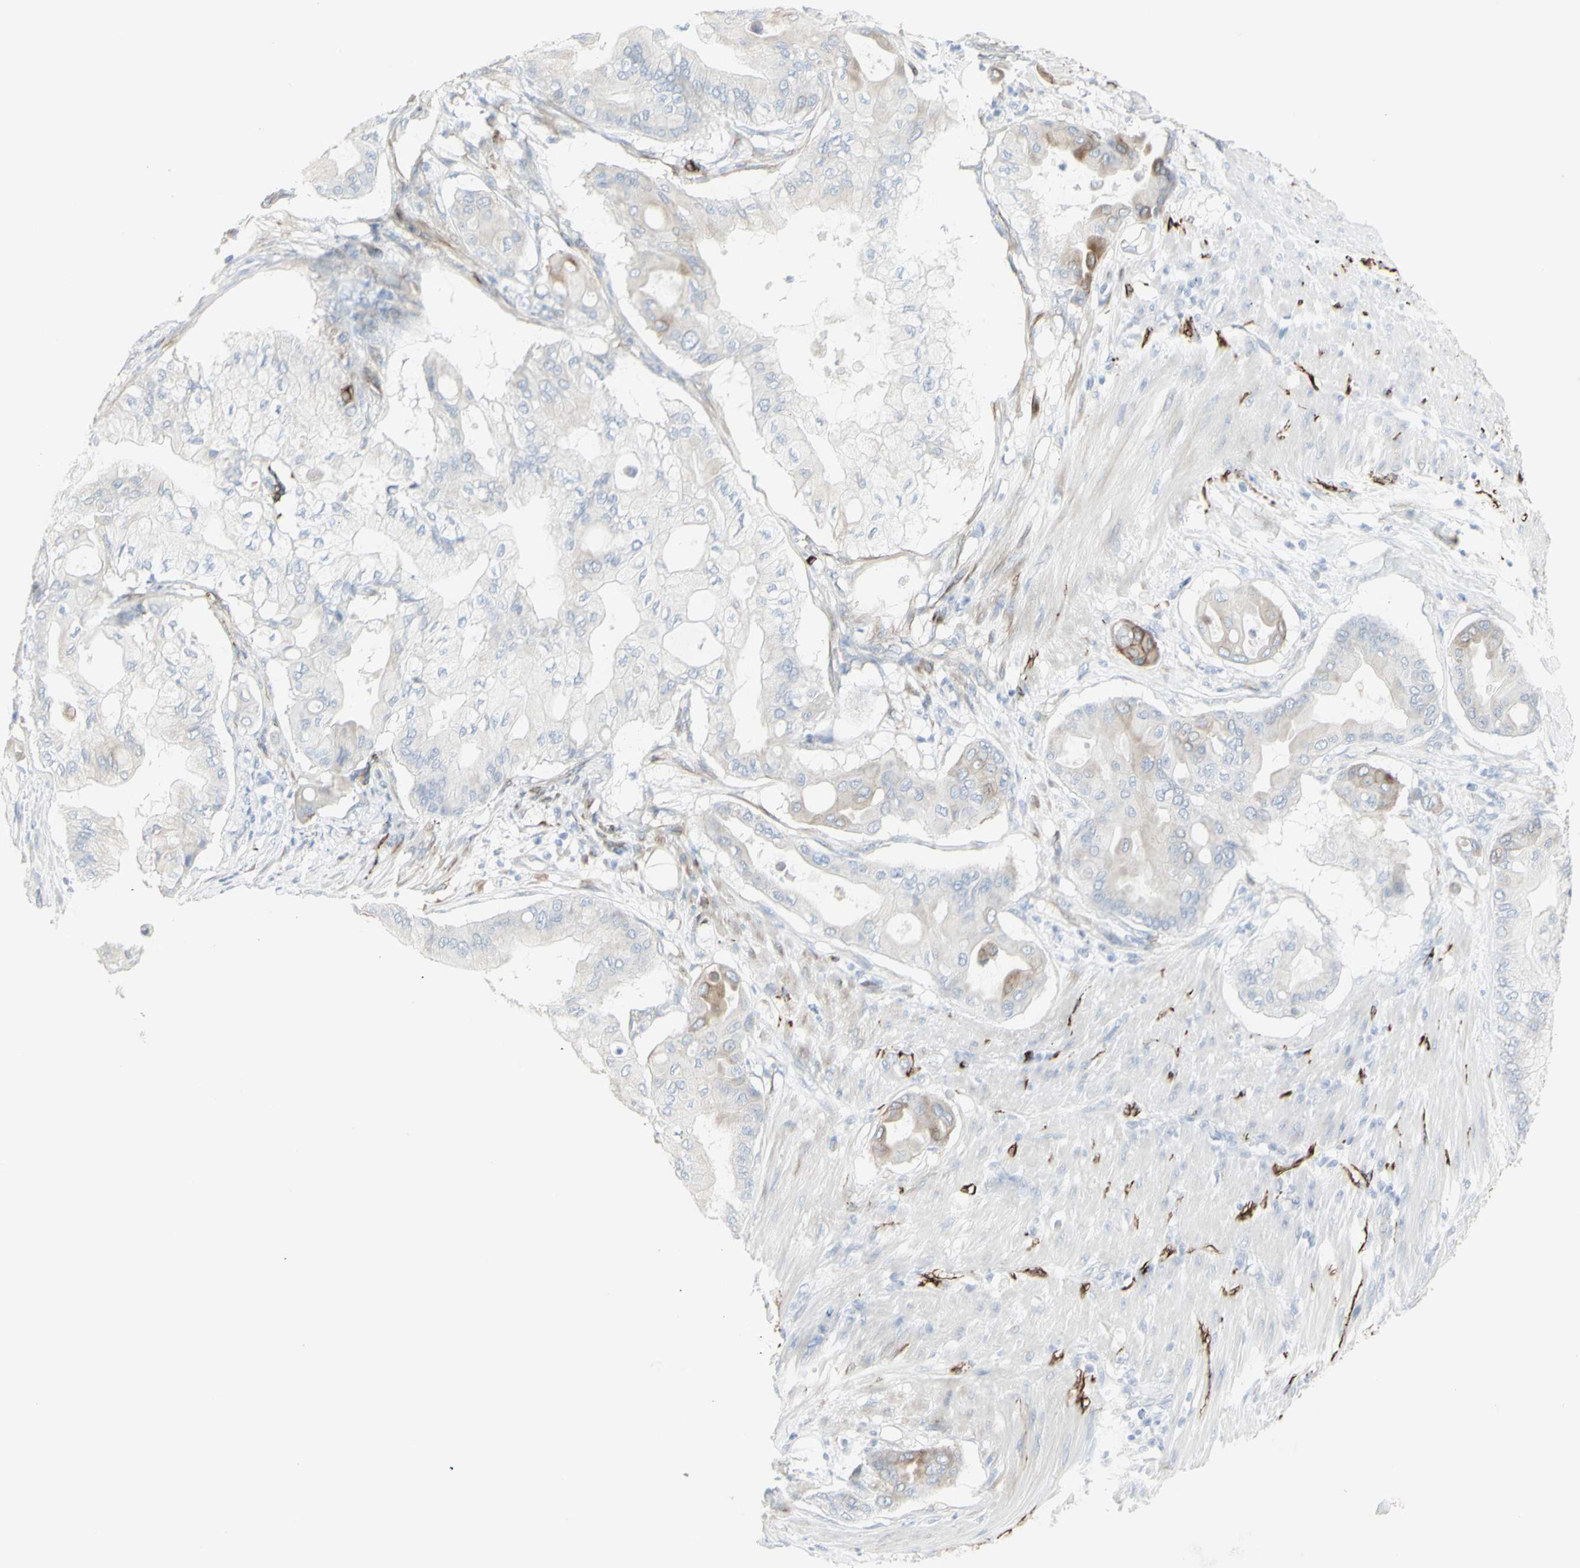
{"staining": {"intensity": "weak", "quantity": "<25%", "location": "cytoplasmic/membranous"}, "tissue": "pancreatic cancer", "cell_type": "Tumor cells", "image_type": "cancer", "snomed": [{"axis": "morphology", "description": "Adenocarcinoma, NOS"}, {"axis": "morphology", "description": "Adenocarcinoma, metastatic, NOS"}, {"axis": "topography", "description": "Lymph node"}, {"axis": "topography", "description": "Pancreas"}, {"axis": "topography", "description": "Duodenum"}], "caption": "Immunohistochemical staining of pancreatic cancer shows no significant staining in tumor cells. Brightfield microscopy of immunohistochemistry (IHC) stained with DAB (3,3'-diaminobenzidine) (brown) and hematoxylin (blue), captured at high magnification.", "gene": "ENSG00000198211", "patient": {"sex": "female", "age": 64}}